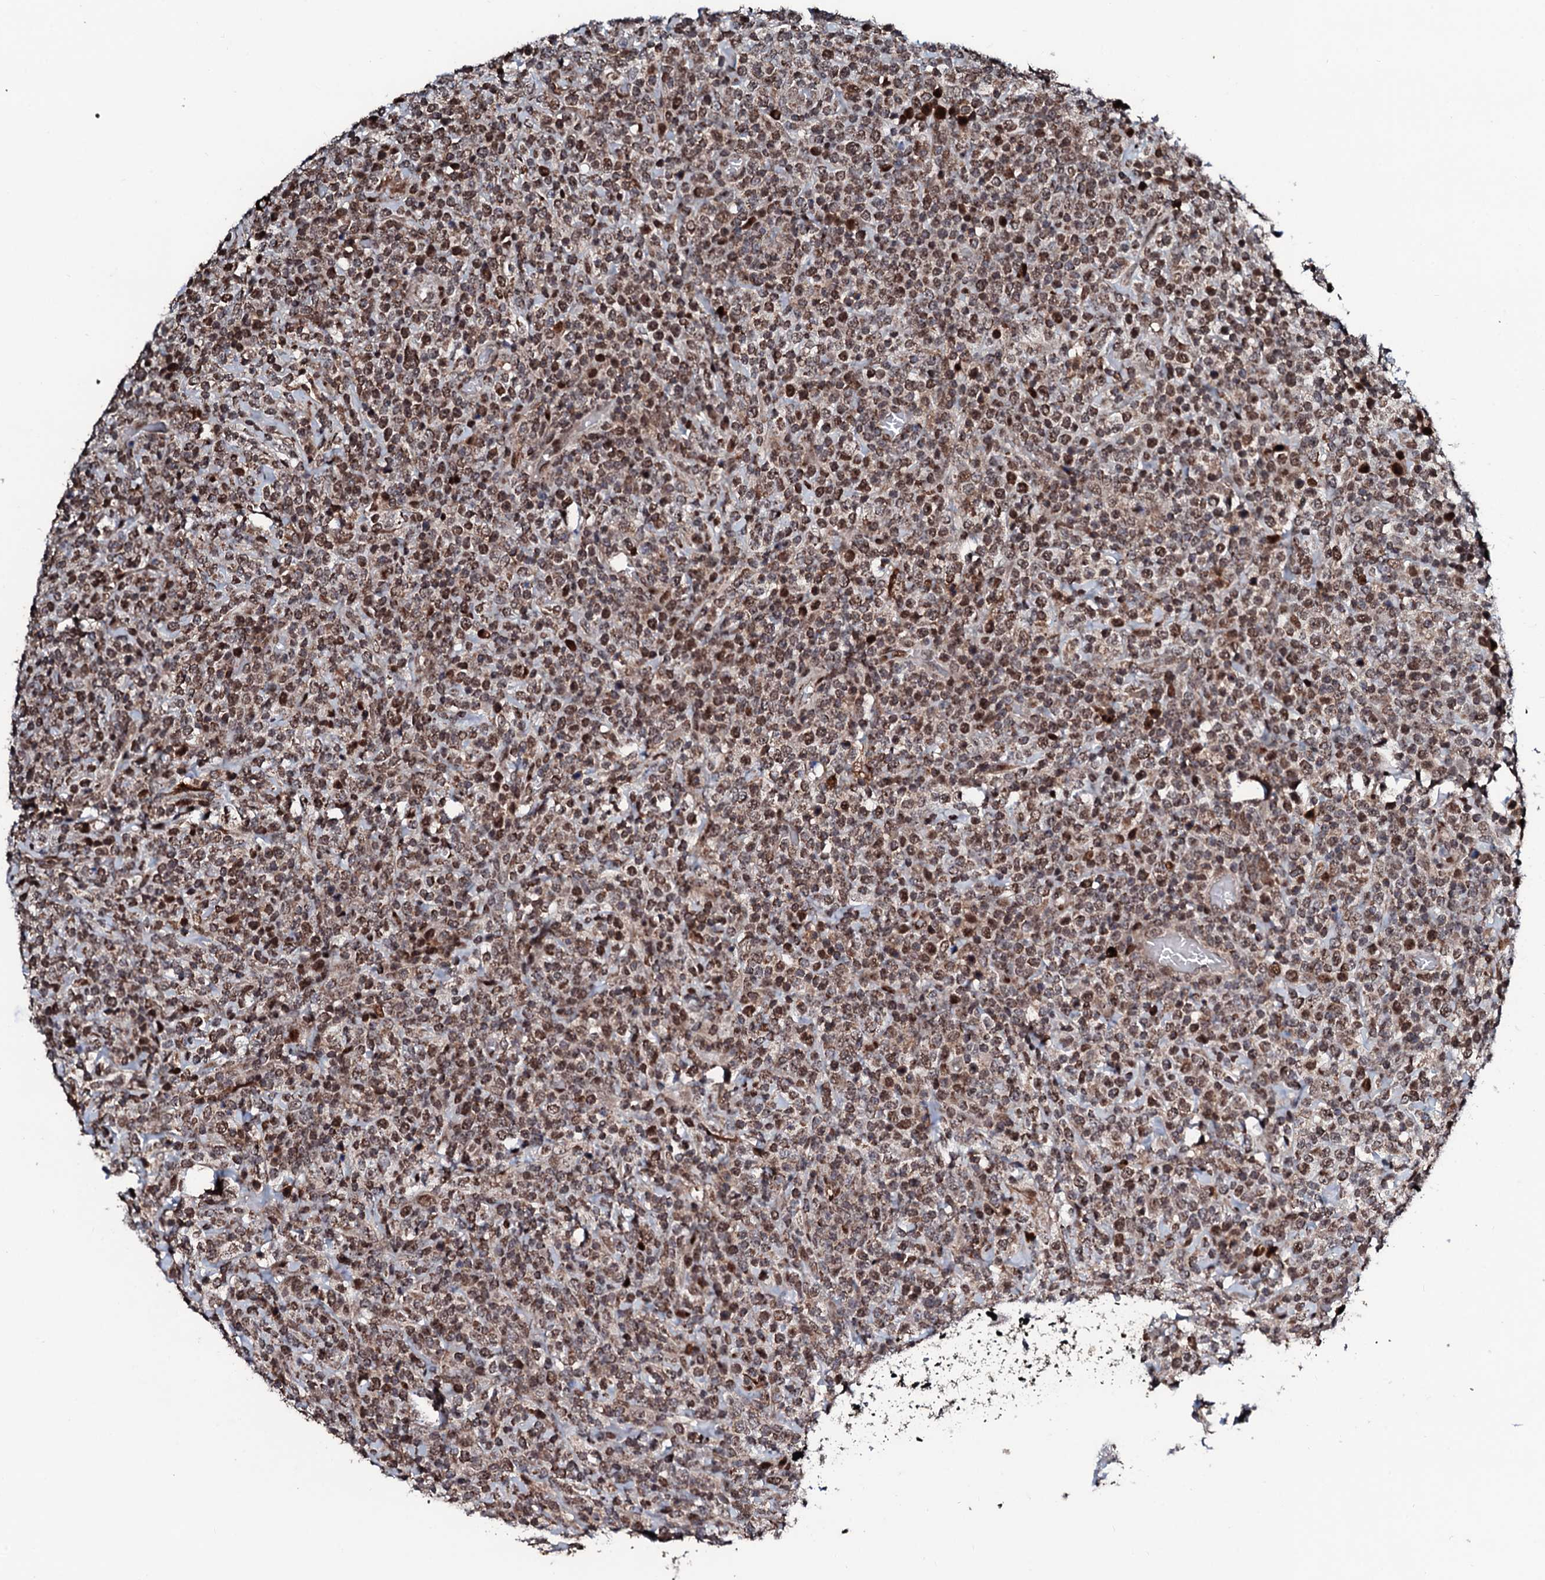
{"staining": {"intensity": "moderate", "quantity": ">75%", "location": "nuclear"}, "tissue": "lymphoma", "cell_type": "Tumor cells", "image_type": "cancer", "snomed": [{"axis": "morphology", "description": "Malignant lymphoma, non-Hodgkin's type, High grade"}, {"axis": "topography", "description": "Colon"}], "caption": "This histopathology image displays immunohistochemistry (IHC) staining of human lymphoma, with medium moderate nuclear expression in approximately >75% of tumor cells.", "gene": "KIF18A", "patient": {"sex": "female", "age": 53}}